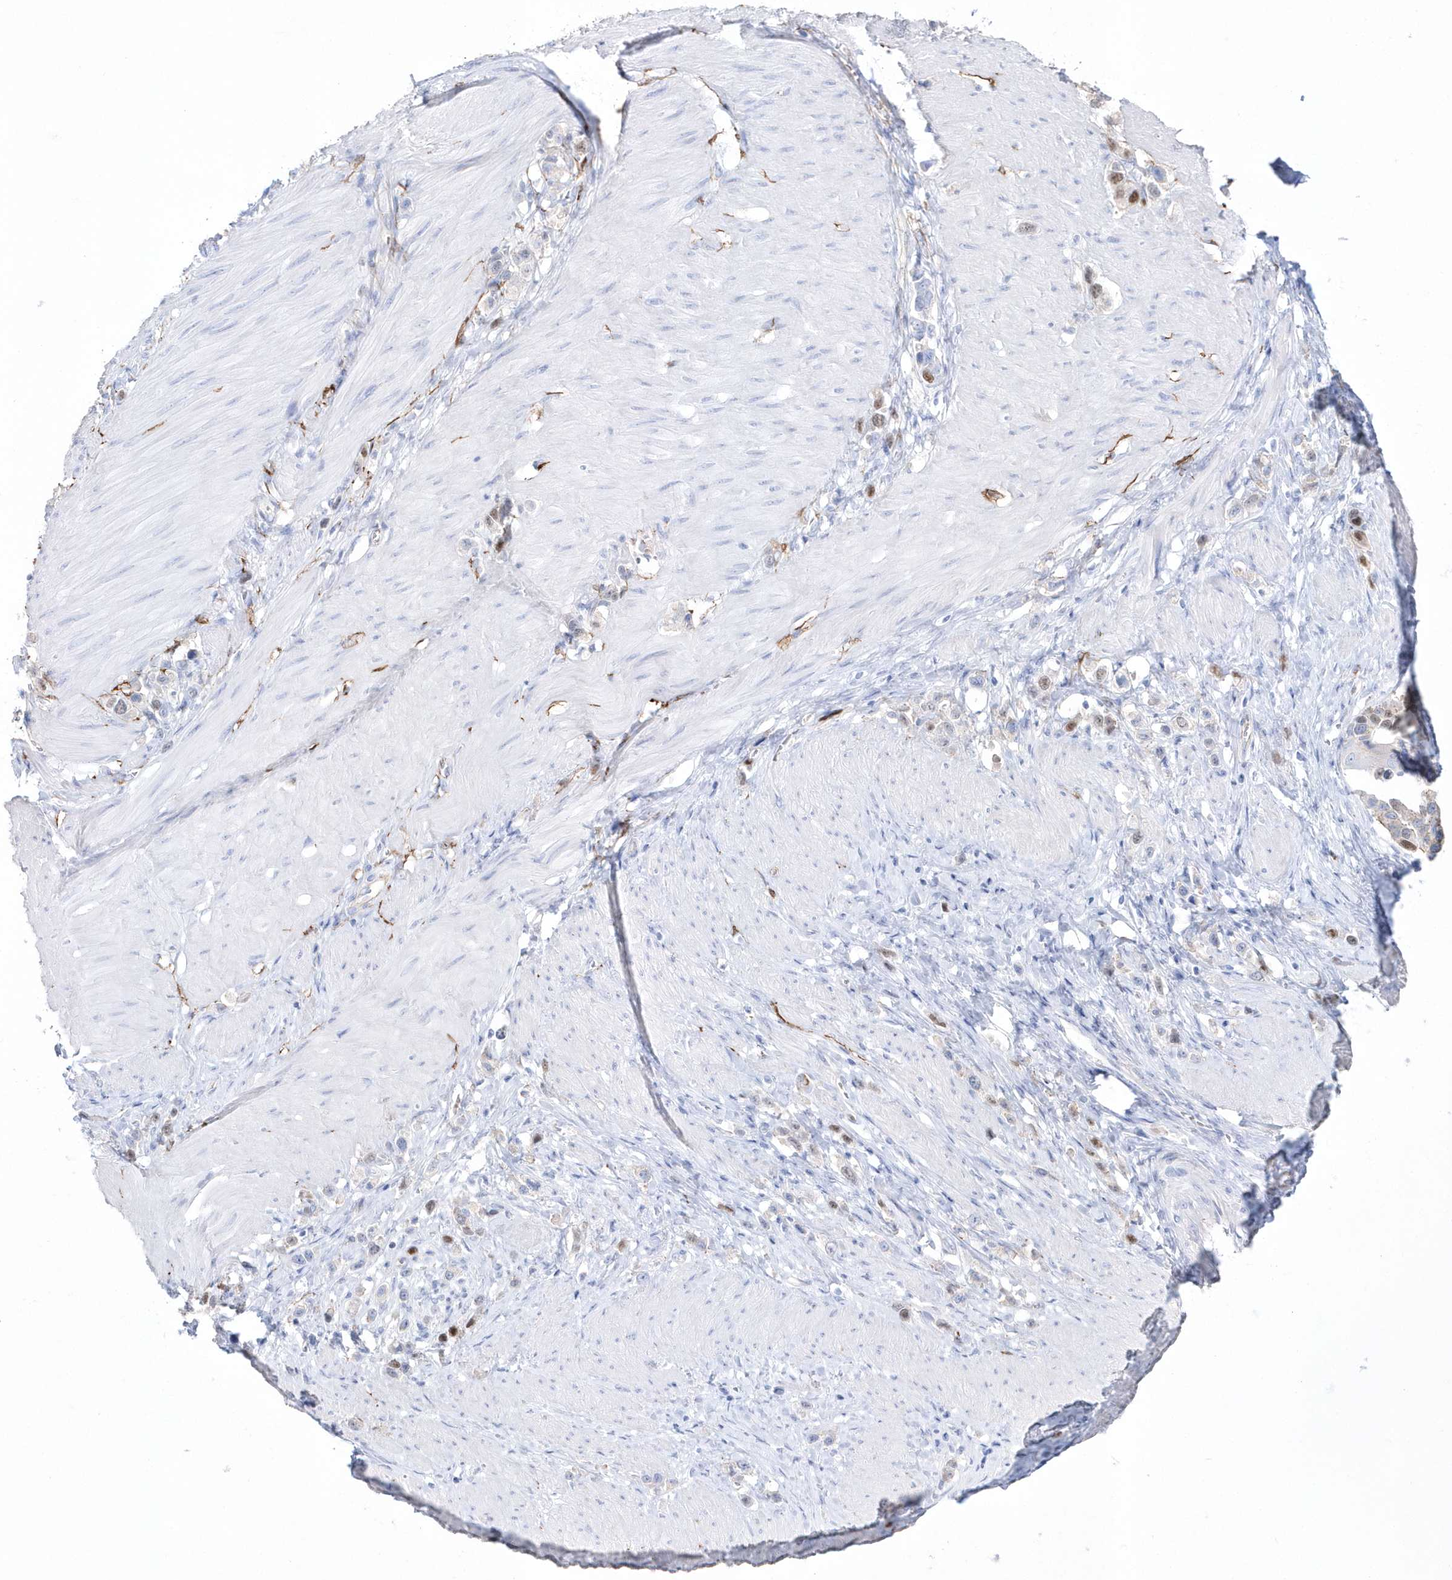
{"staining": {"intensity": "moderate", "quantity": "25%-75%", "location": "nuclear"}, "tissue": "stomach cancer", "cell_type": "Tumor cells", "image_type": "cancer", "snomed": [{"axis": "morphology", "description": "Normal tissue, NOS"}, {"axis": "morphology", "description": "Adenocarcinoma, NOS"}, {"axis": "topography", "description": "Stomach, upper"}, {"axis": "topography", "description": "Stomach"}], "caption": "Protein positivity by IHC exhibits moderate nuclear staining in approximately 25%-75% of tumor cells in stomach adenocarcinoma.", "gene": "TMCO6", "patient": {"sex": "female", "age": 65}}